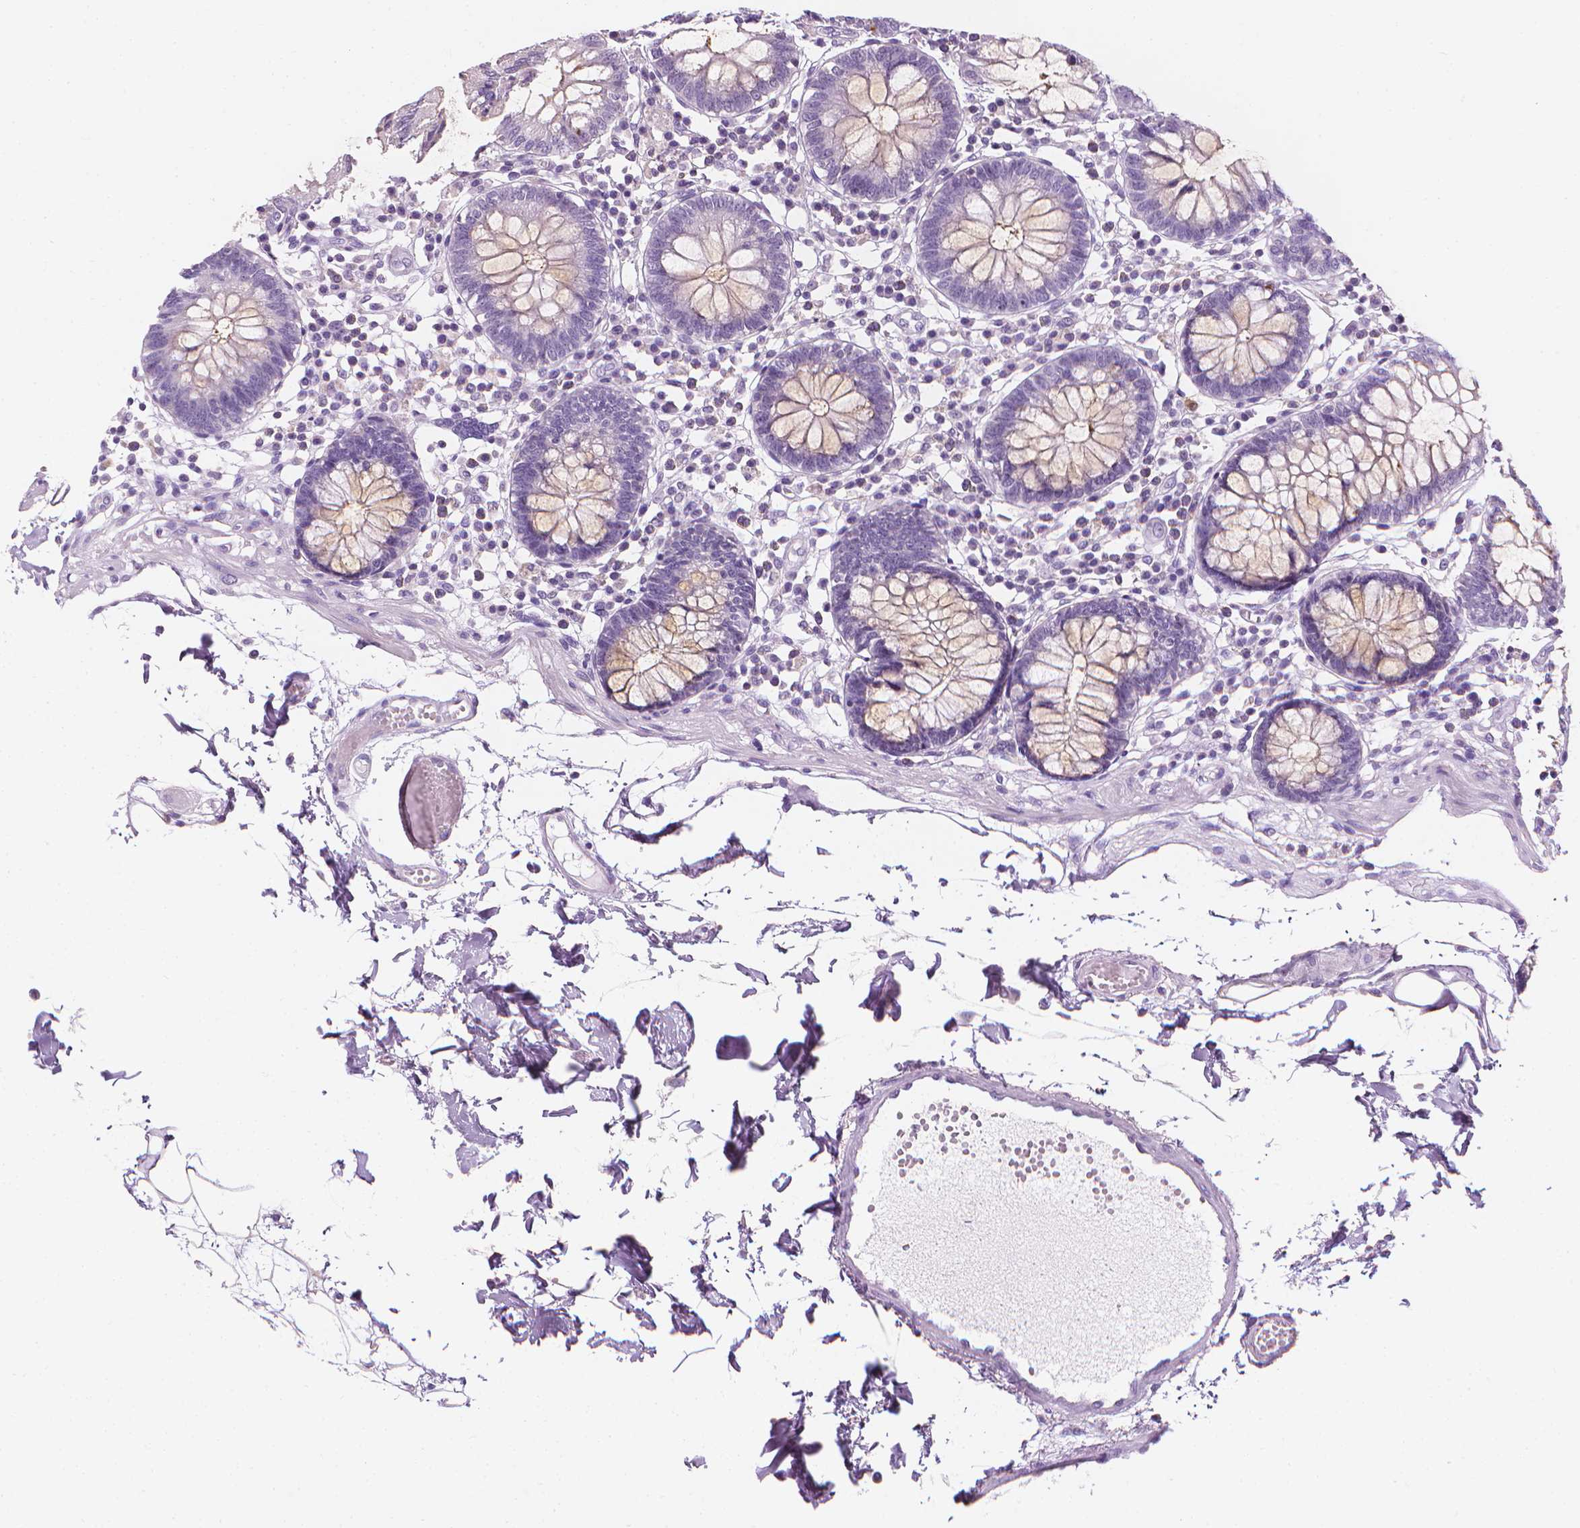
{"staining": {"intensity": "negative", "quantity": "none", "location": "none"}, "tissue": "colon", "cell_type": "Endothelial cells", "image_type": "normal", "snomed": [{"axis": "morphology", "description": "Normal tissue, NOS"}, {"axis": "morphology", "description": "Adenocarcinoma, NOS"}, {"axis": "topography", "description": "Colon"}], "caption": "Normal colon was stained to show a protein in brown. There is no significant expression in endothelial cells. Brightfield microscopy of immunohistochemistry (IHC) stained with DAB (brown) and hematoxylin (blue), captured at high magnification.", "gene": "DCAF8L1", "patient": {"sex": "male", "age": 83}}